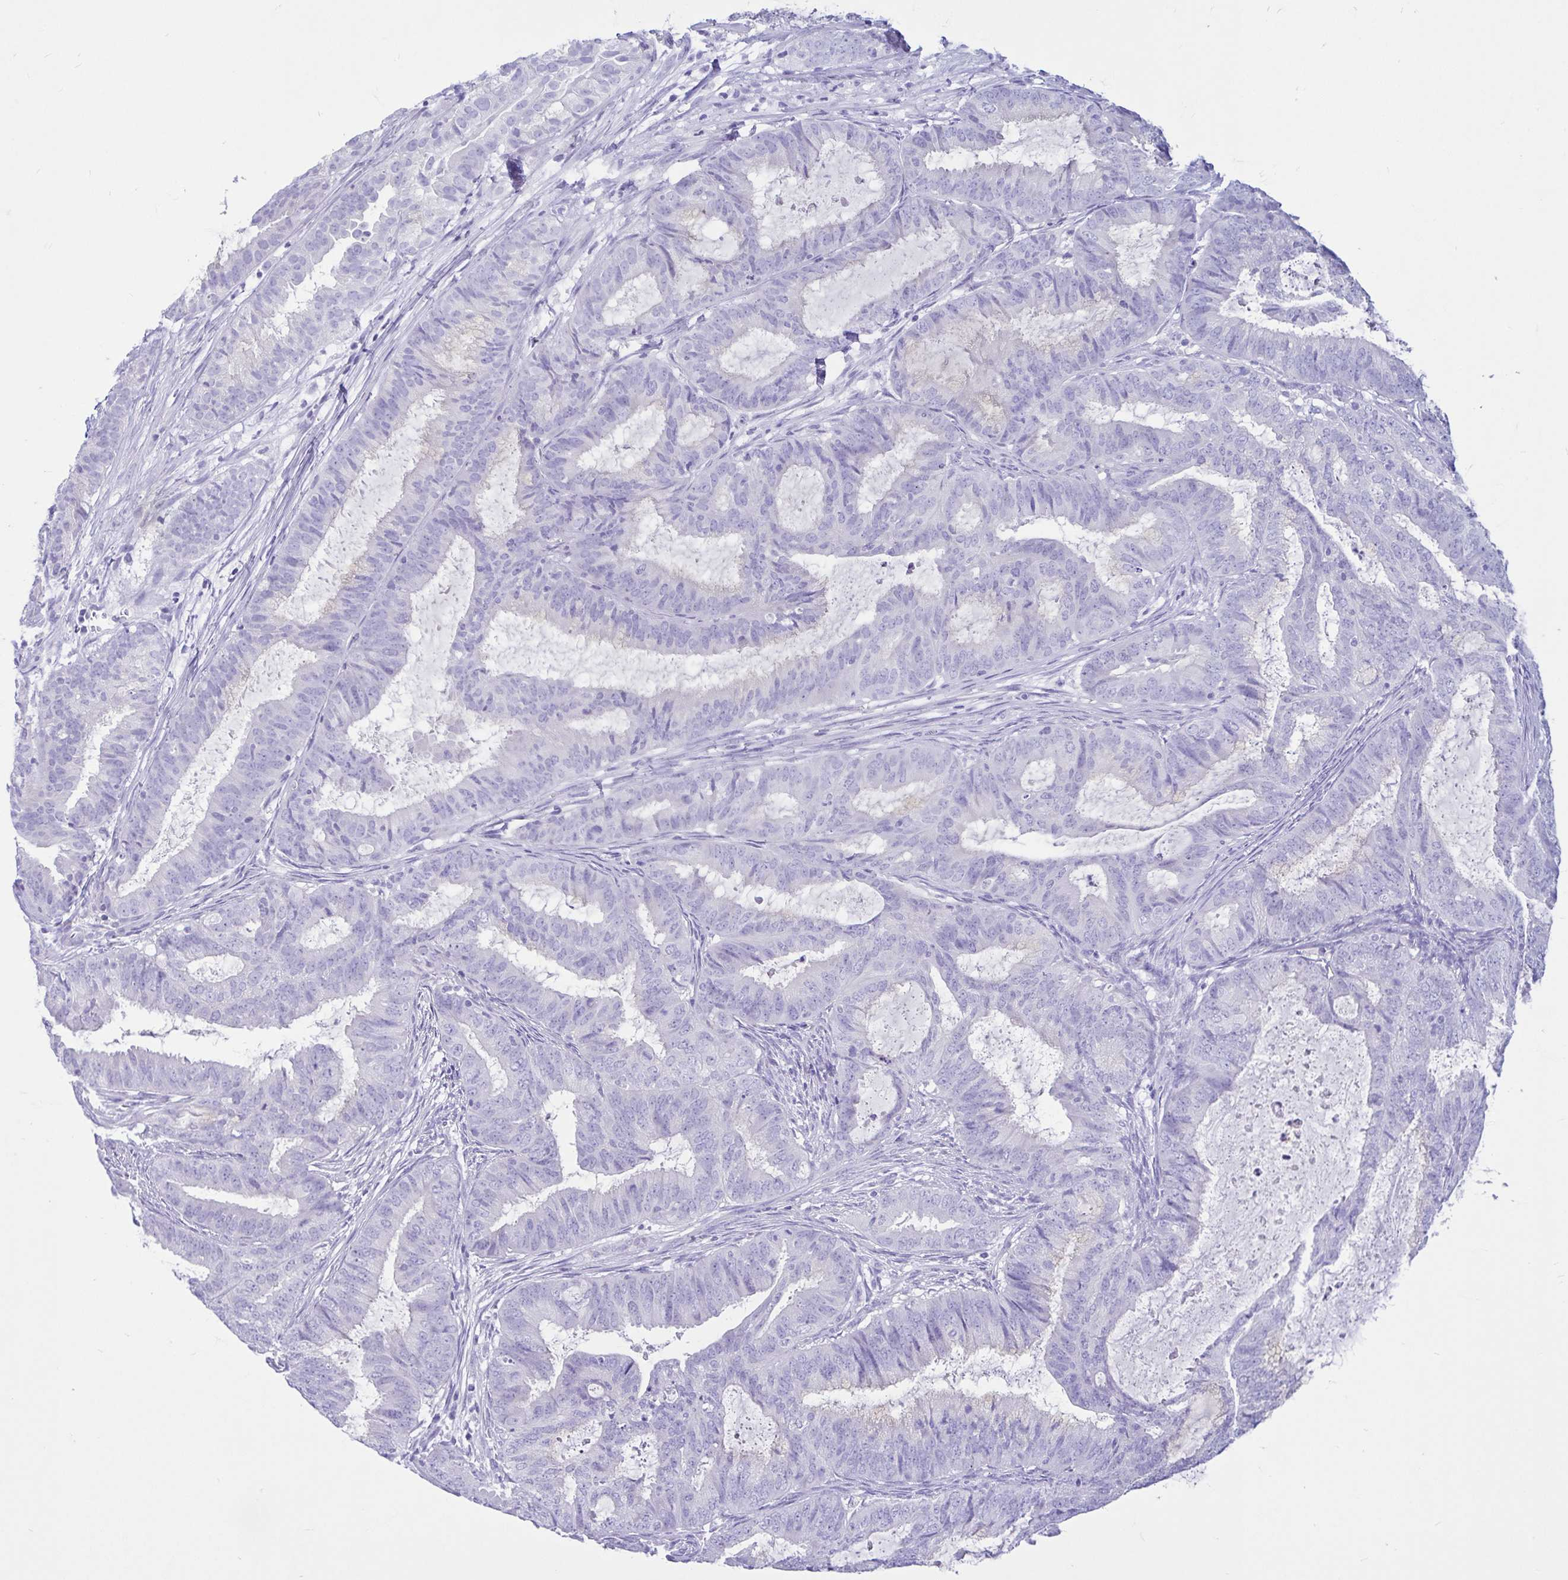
{"staining": {"intensity": "negative", "quantity": "none", "location": "none"}, "tissue": "endometrial cancer", "cell_type": "Tumor cells", "image_type": "cancer", "snomed": [{"axis": "morphology", "description": "Adenocarcinoma, NOS"}, {"axis": "topography", "description": "Endometrium"}], "caption": "This is an immunohistochemistry micrograph of human endometrial adenocarcinoma. There is no positivity in tumor cells.", "gene": "CYP19A1", "patient": {"sex": "female", "age": 51}}